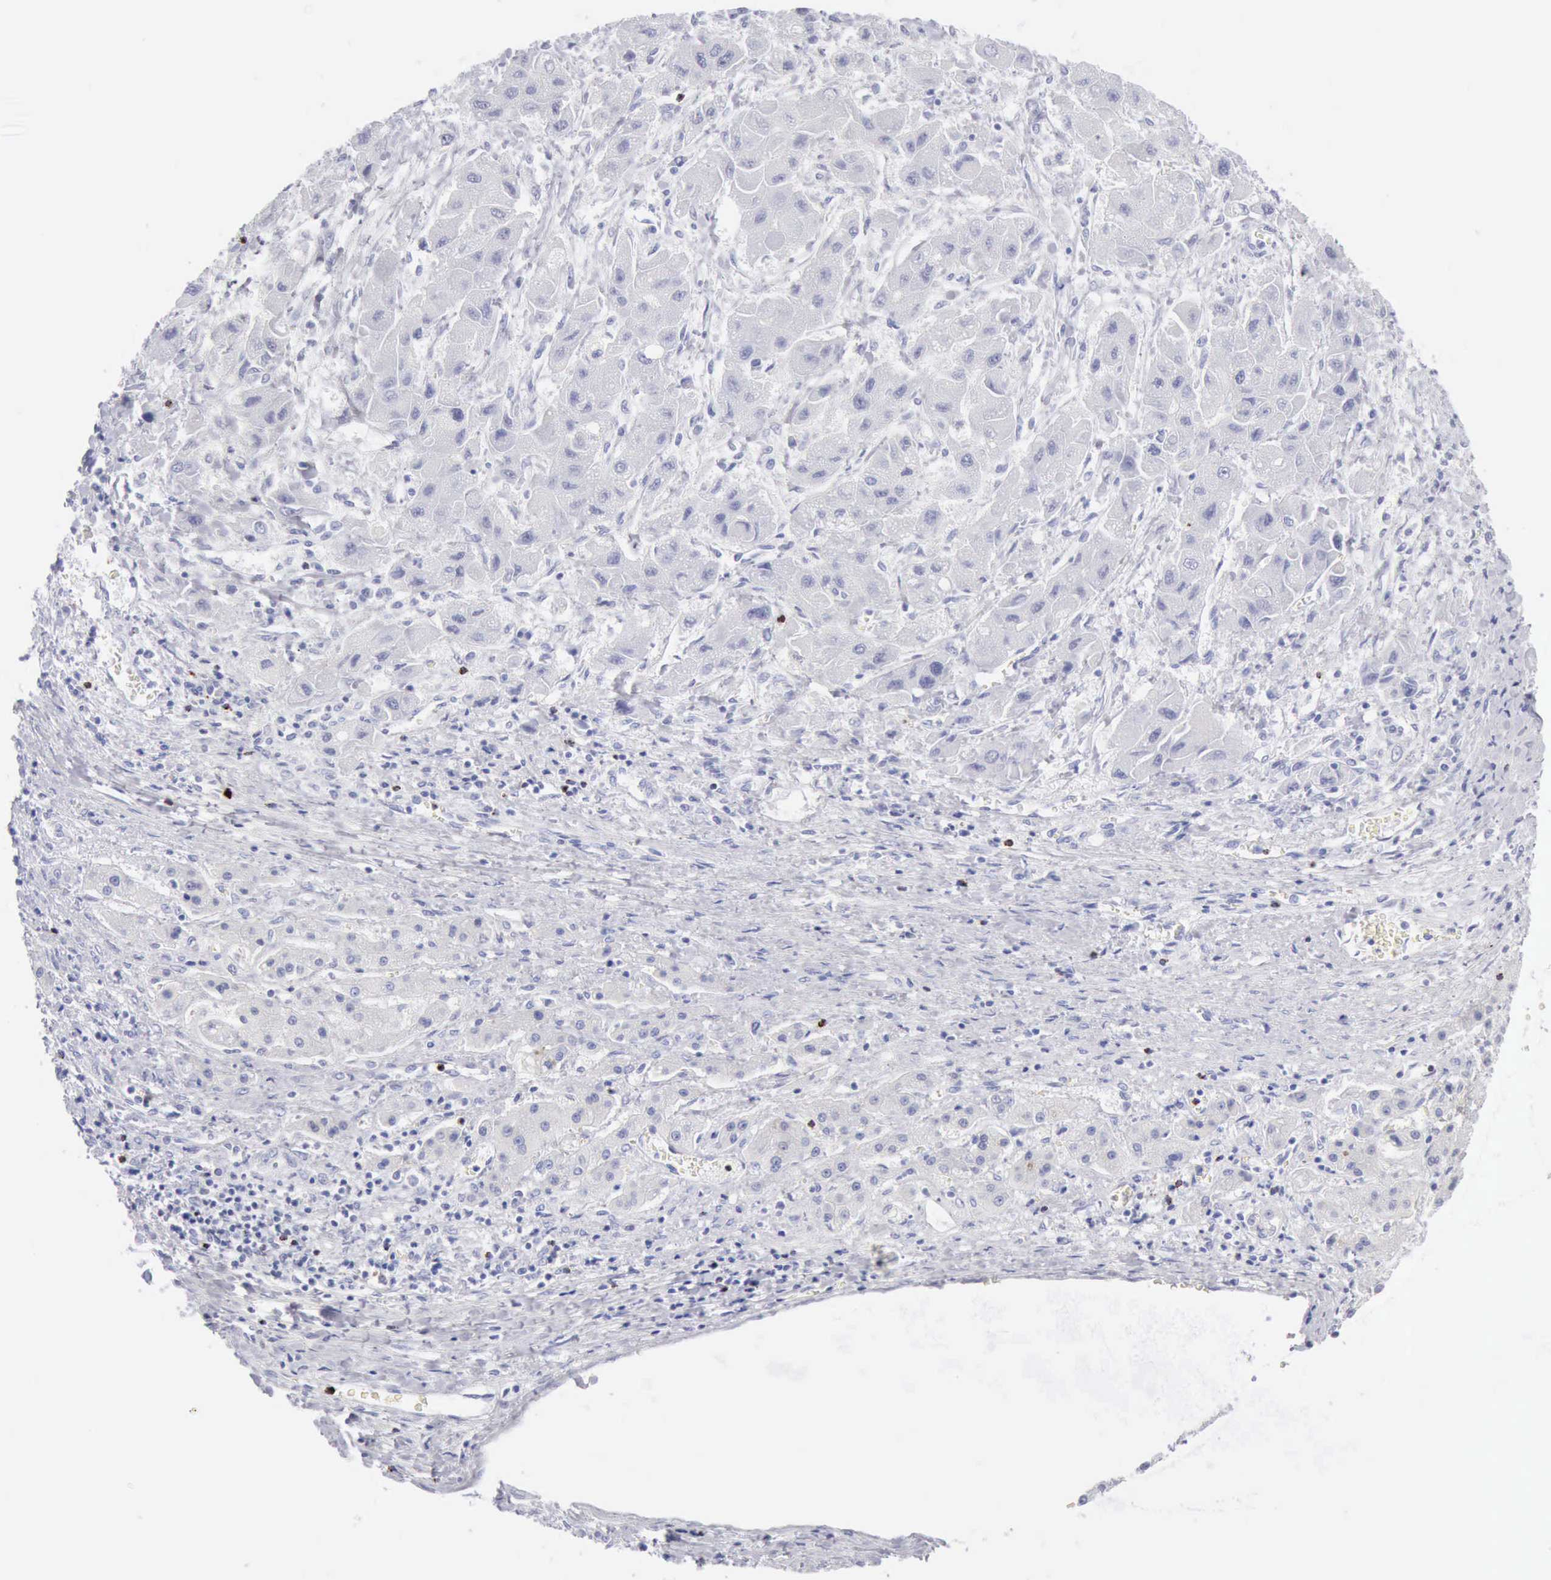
{"staining": {"intensity": "negative", "quantity": "none", "location": "none"}, "tissue": "liver cancer", "cell_type": "Tumor cells", "image_type": "cancer", "snomed": [{"axis": "morphology", "description": "Carcinoma, Hepatocellular, NOS"}, {"axis": "topography", "description": "Liver"}], "caption": "Histopathology image shows no significant protein positivity in tumor cells of liver cancer. (Brightfield microscopy of DAB immunohistochemistry at high magnification).", "gene": "GZMB", "patient": {"sex": "male", "age": 24}}